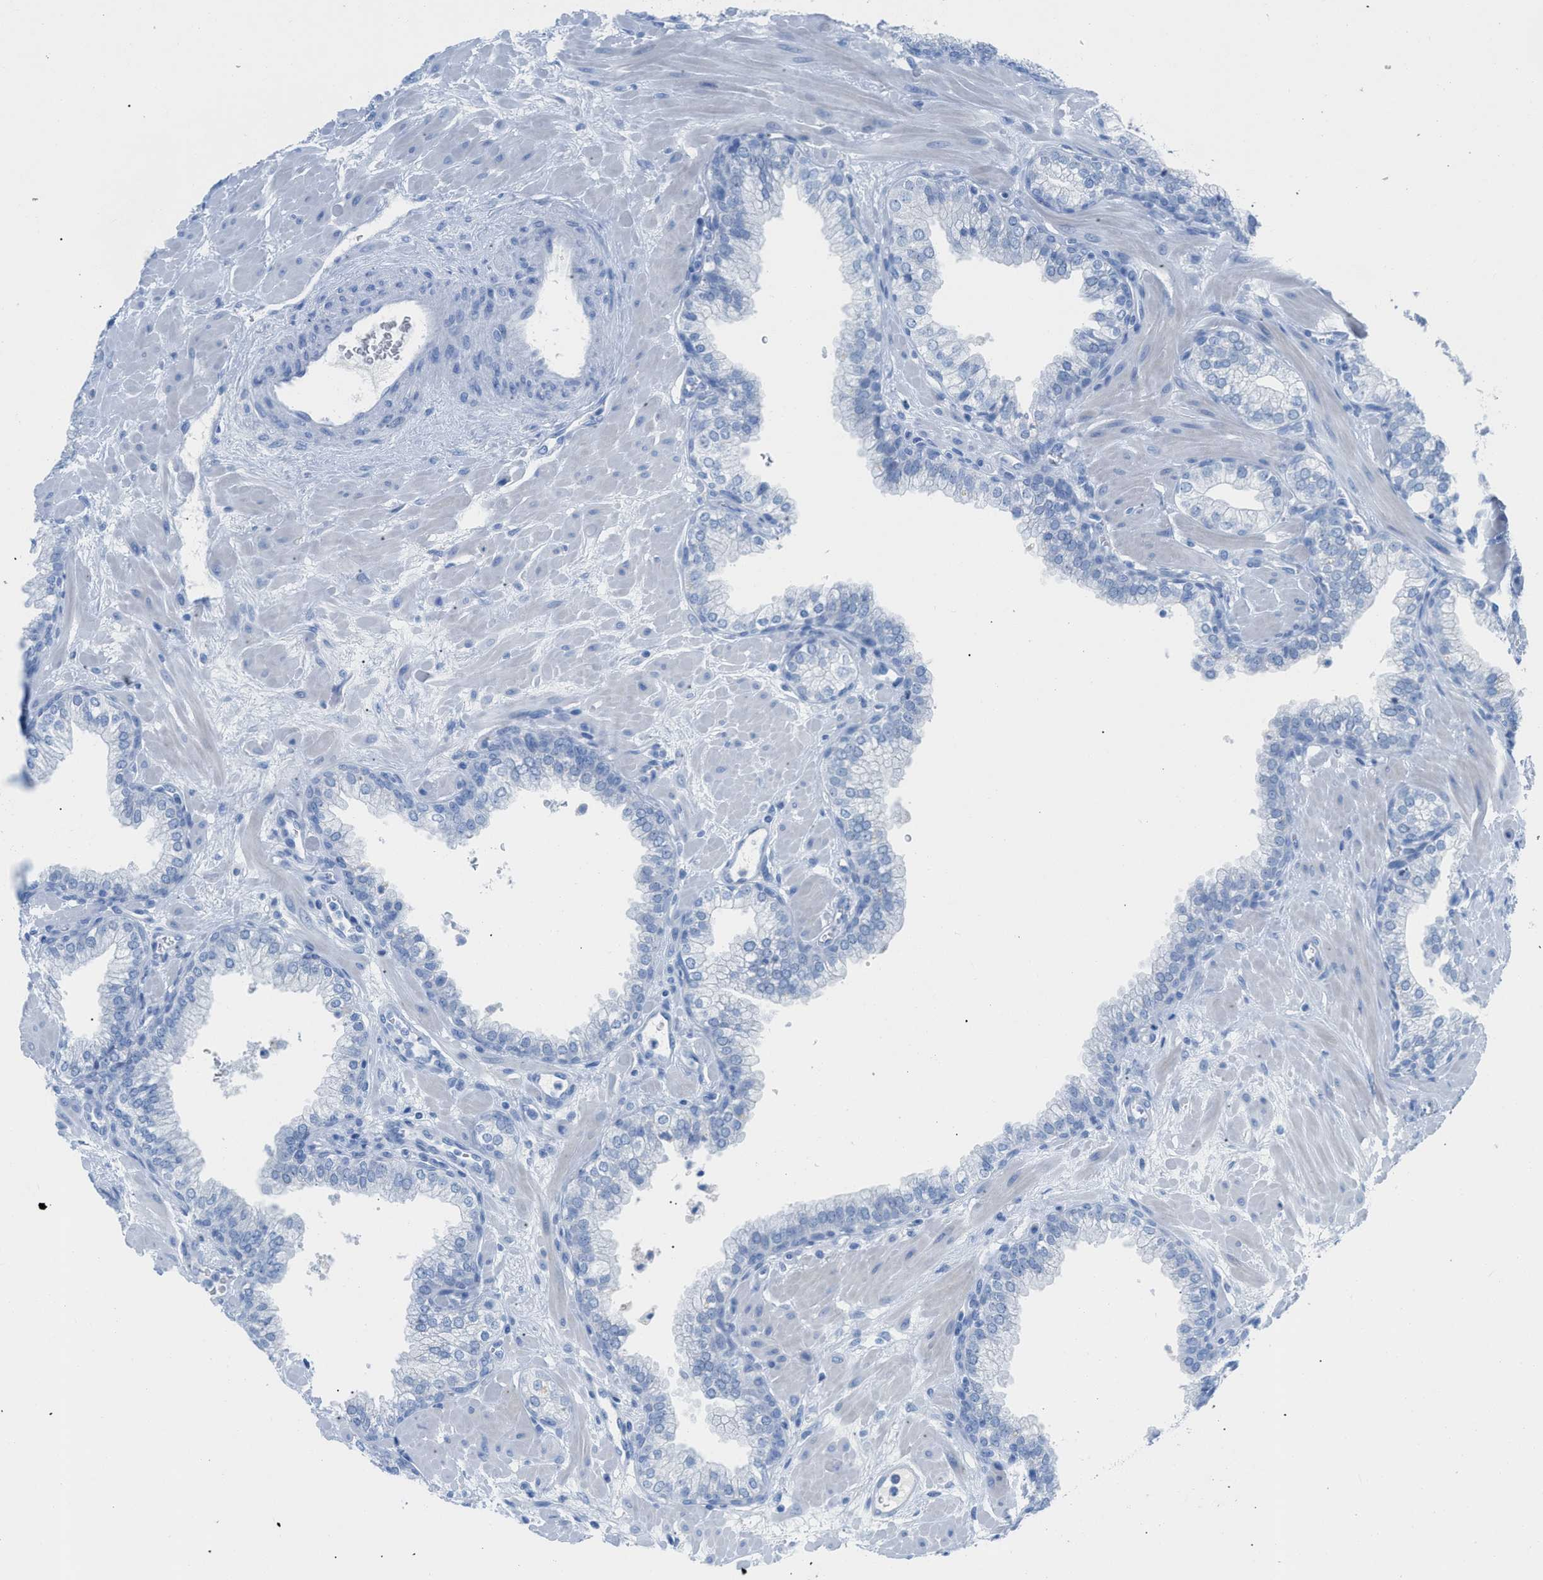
{"staining": {"intensity": "negative", "quantity": "none", "location": "none"}, "tissue": "prostate", "cell_type": "Glandular cells", "image_type": "normal", "snomed": [{"axis": "morphology", "description": "Normal tissue, NOS"}, {"axis": "morphology", "description": "Urothelial carcinoma, Low grade"}, {"axis": "topography", "description": "Urinary bladder"}, {"axis": "topography", "description": "Prostate"}], "caption": "Immunohistochemistry of benign prostate demonstrates no expression in glandular cells. (Stains: DAB immunohistochemistry with hematoxylin counter stain, Microscopy: brightfield microscopy at high magnification).", "gene": "TCL1A", "patient": {"sex": "male", "age": 60}}